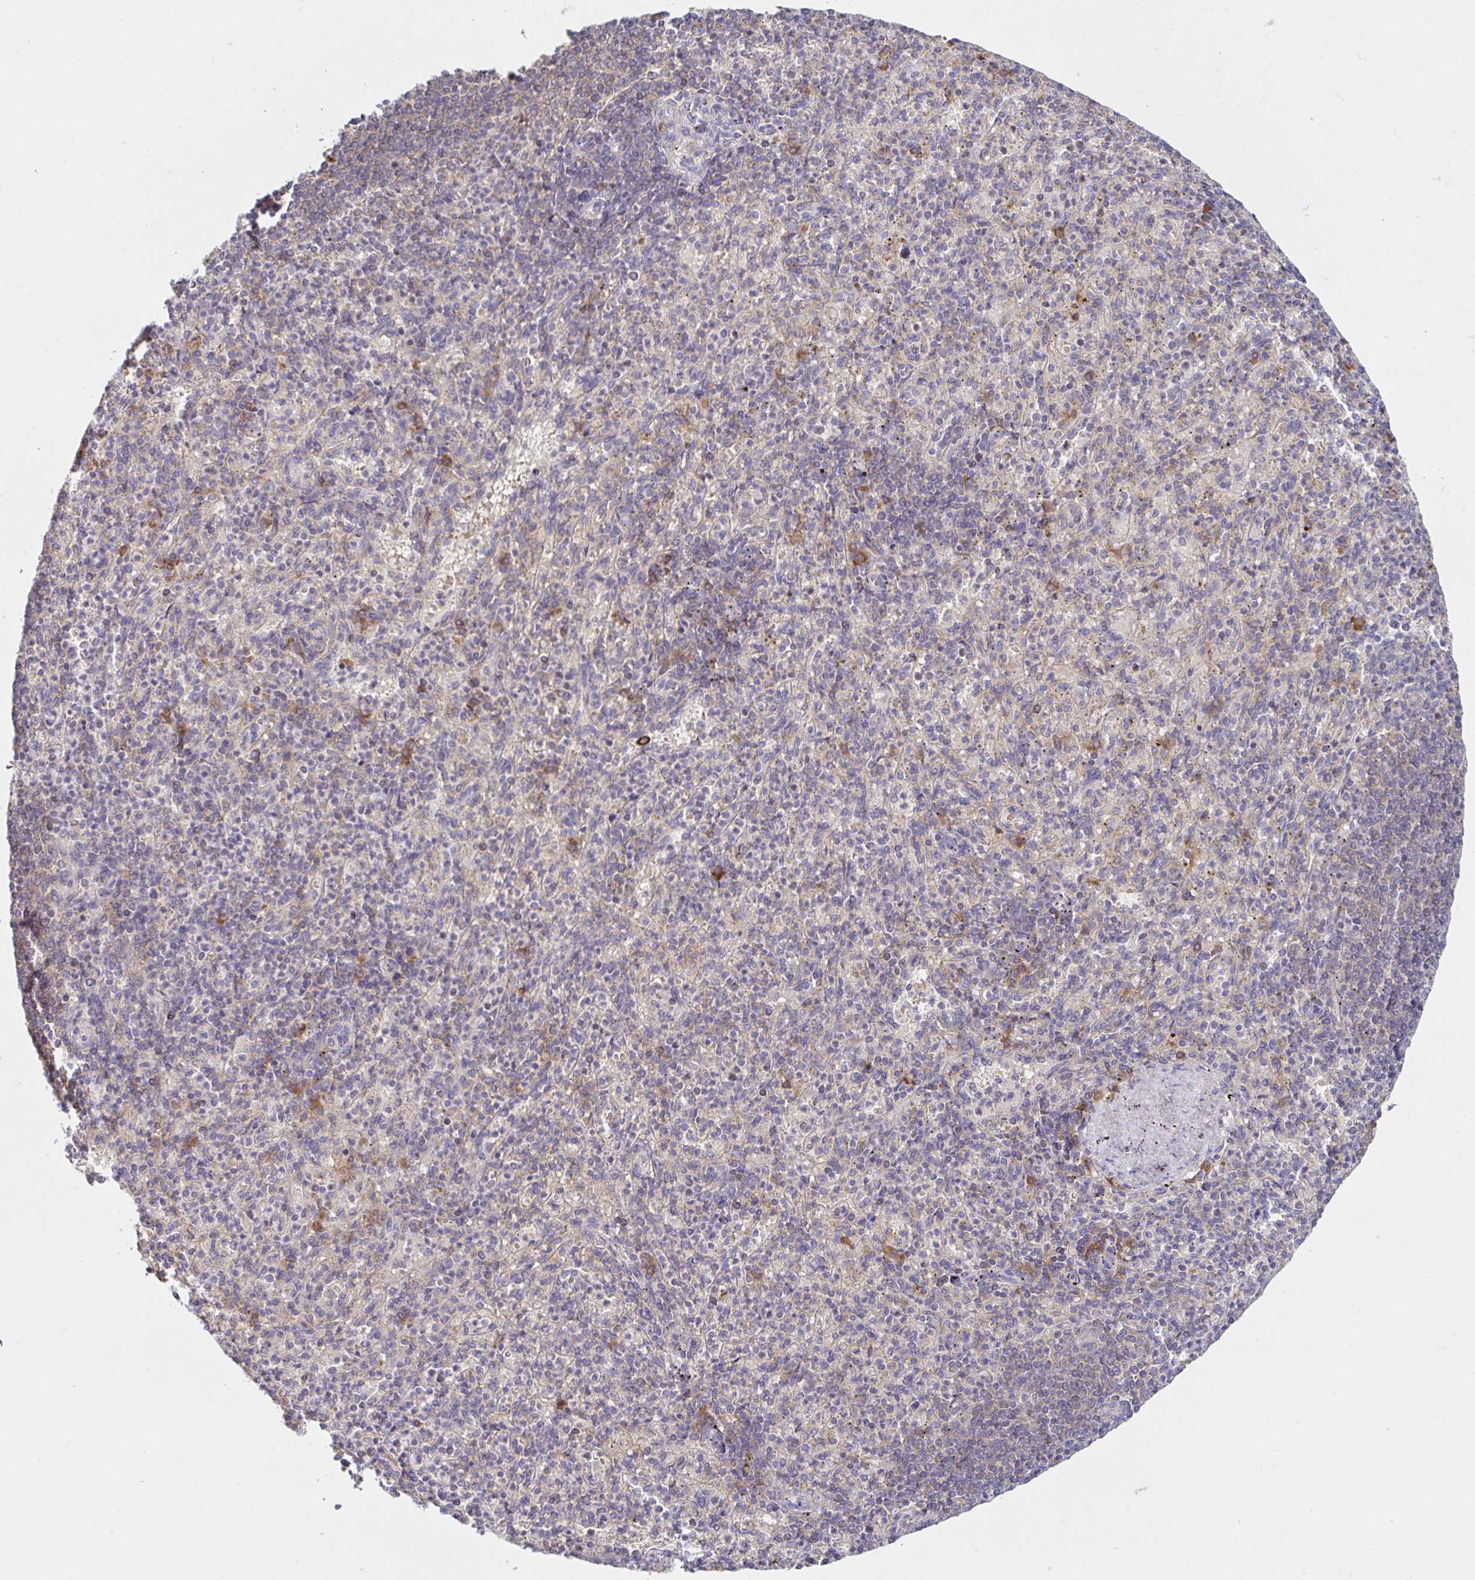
{"staining": {"intensity": "negative", "quantity": "none", "location": "none"}, "tissue": "spleen", "cell_type": "Cells in red pulp", "image_type": "normal", "snomed": [{"axis": "morphology", "description": "Normal tissue, NOS"}, {"axis": "topography", "description": "Spleen"}], "caption": "The photomicrograph shows no significant positivity in cells in red pulp of spleen. (Immunohistochemistry, brightfield microscopy, high magnification).", "gene": "LARP1", "patient": {"sex": "female", "age": 74}}